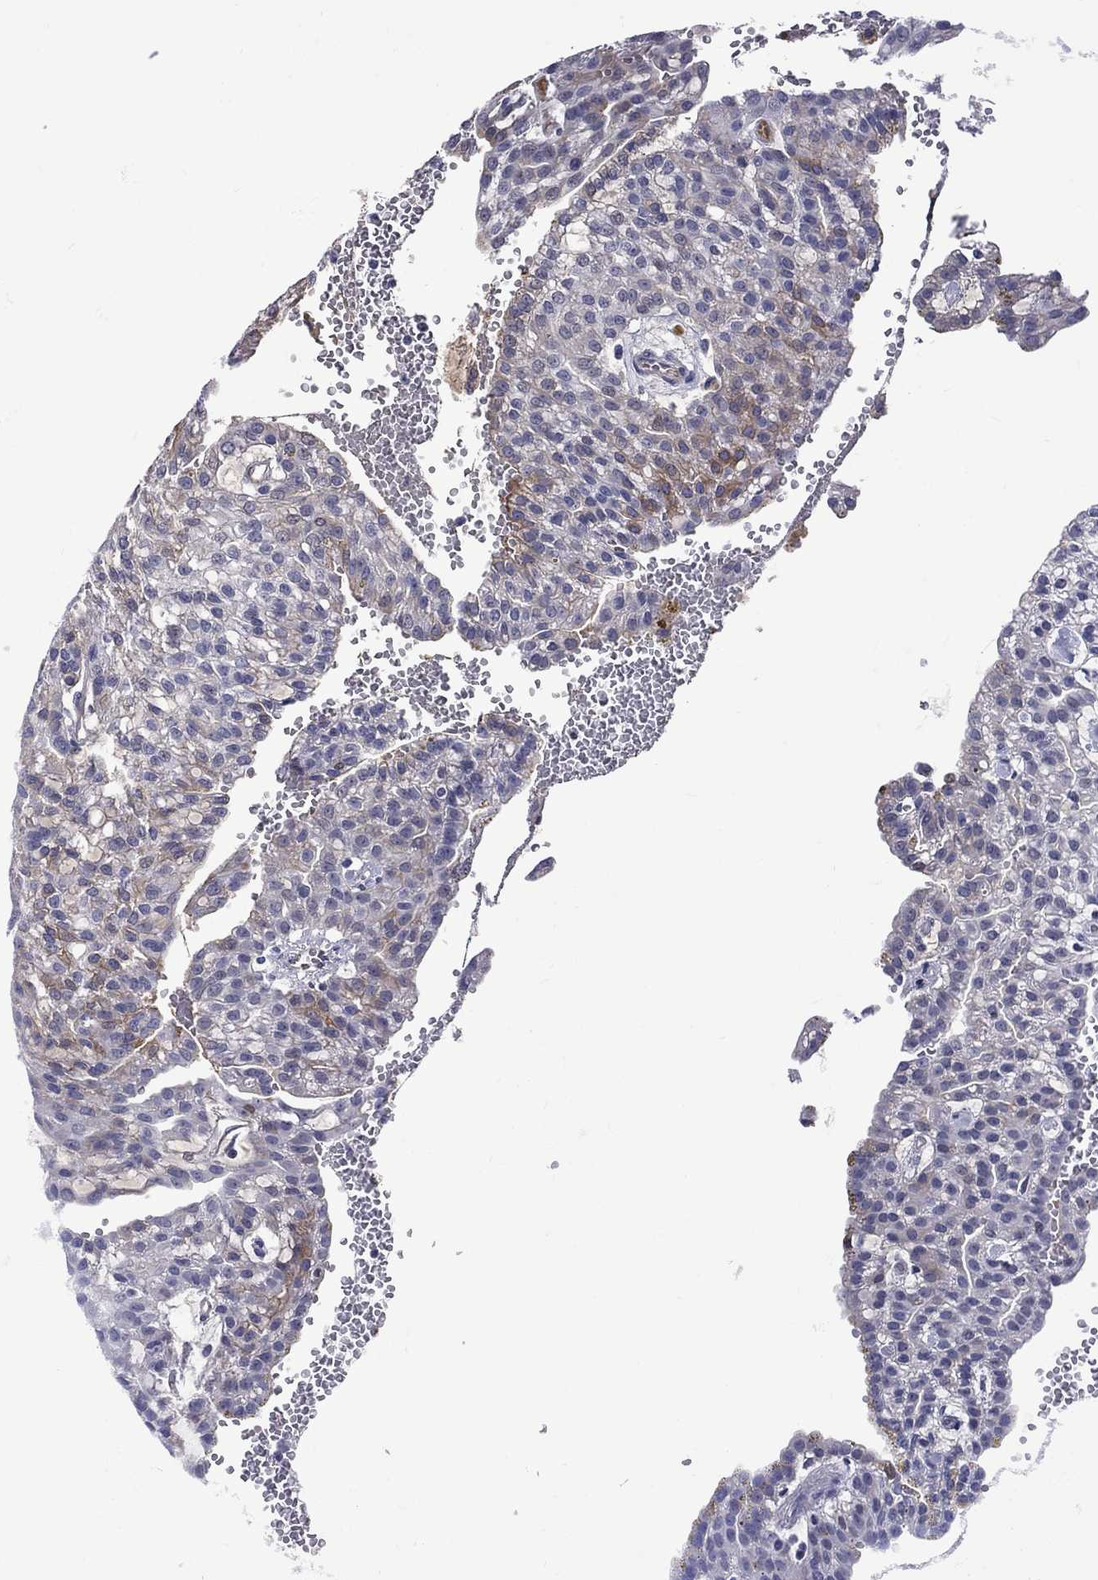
{"staining": {"intensity": "negative", "quantity": "none", "location": "none"}, "tissue": "renal cancer", "cell_type": "Tumor cells", "image_type": "cancer", "snomed": [{"axis": "morphology", "description": "Adenocarcinoma, NOS"}, {"axis": "topography", "description": "Kidney"}], "caption": "High magnification brightfield microscopy of renal cancer stained with DAB (3,3'-diaminobenzidine) (brown) and counterstained with hematoxylin (blue): tumor cells show no significant staining. (Immunohistochemistry, brightfield microscopy, high magnification).", "gene": "APOA2", "patient": {"sex": "male", "age": 63}}